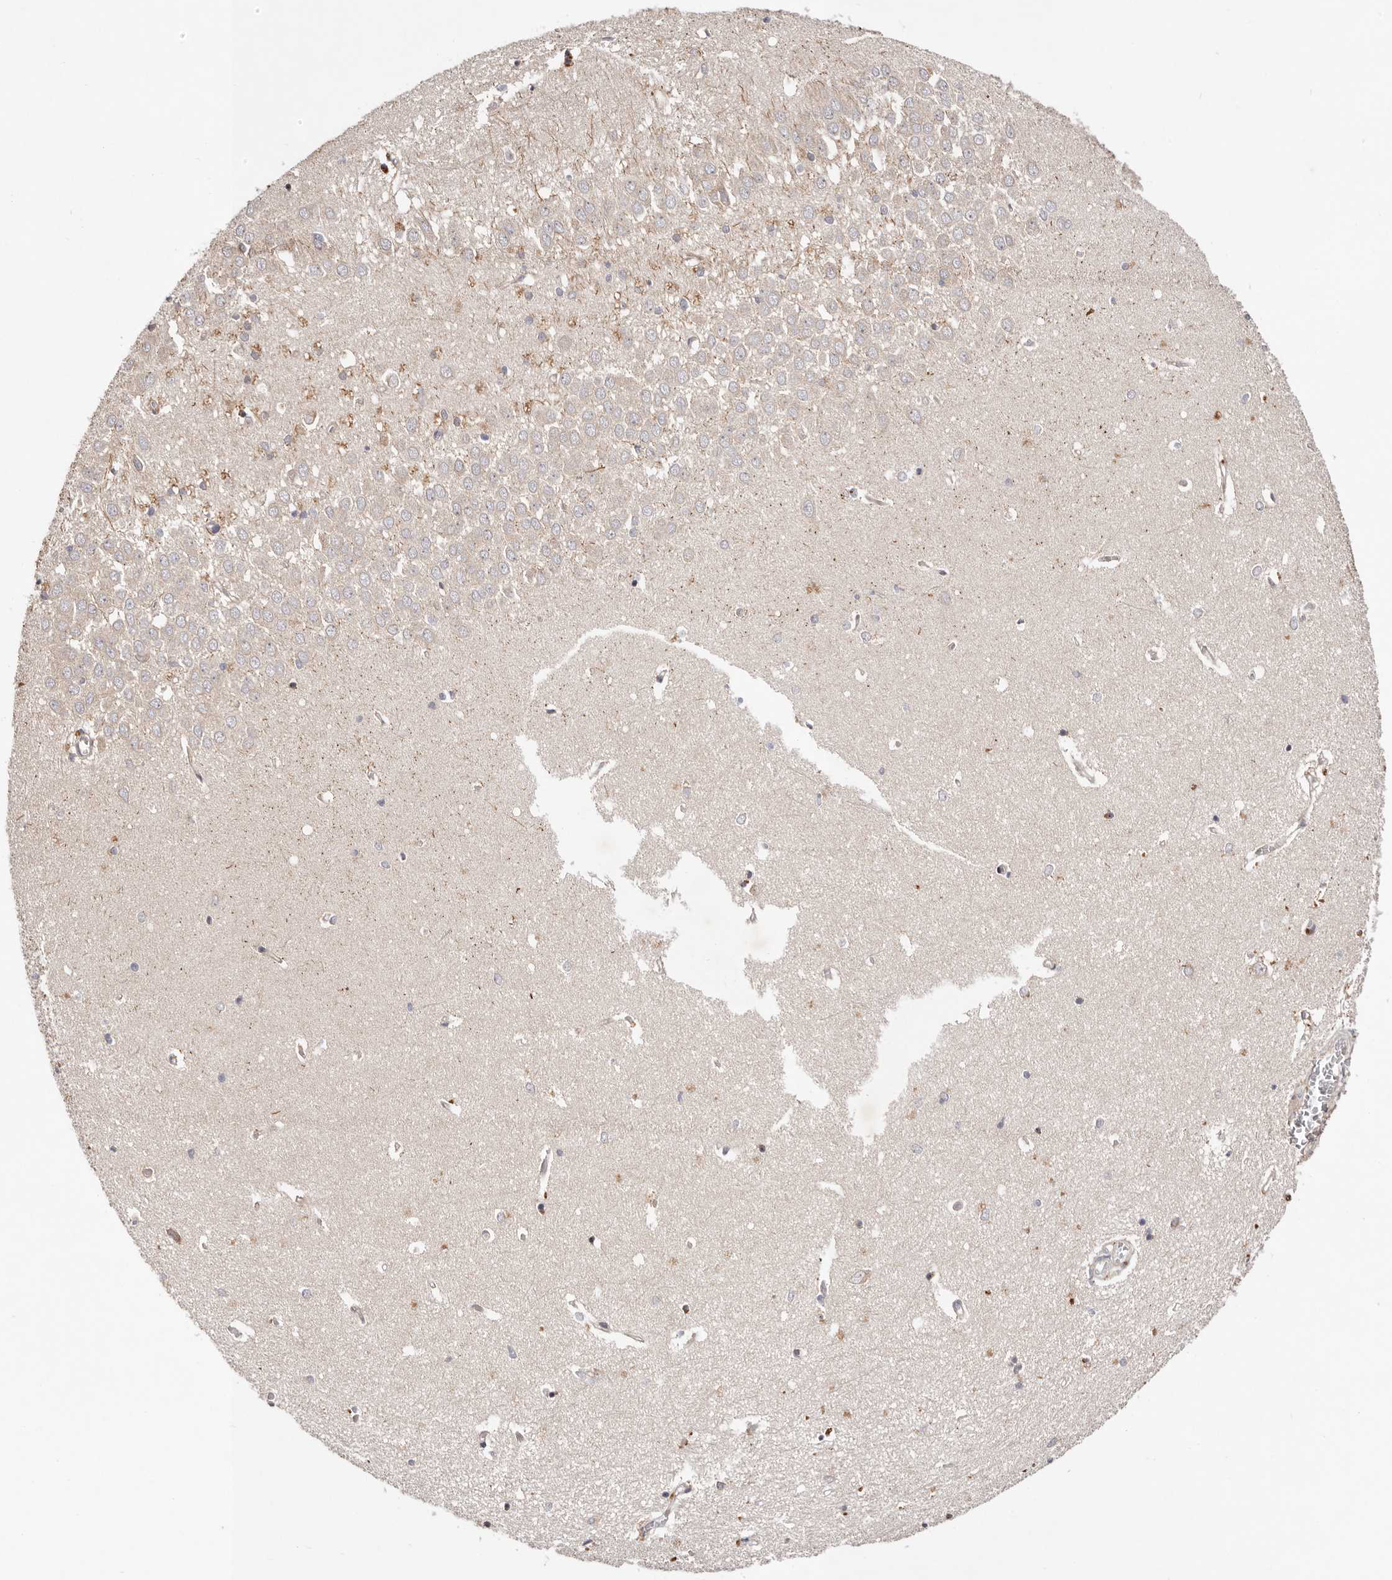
{"staining": {"intensity": "moderate", "quantity": "<25%", "location": "cytoplasmic/membranous"}, "tissue": "hippocampus", "cell_type": "Glial cells", "image_type": "normal", "snomed": [{"axis": "morphology", "description": "Normal tissue, NOS"}, {"axis": "topography", "description": "Hippocampus"}], "caption": "A brown stain labels moderate cytoplasmic/membranous positivity of a protein in glial cells of unremarkable human hippocampus.", "gene": "MACF1", "patient": {"sex": "female", "age": 64}}